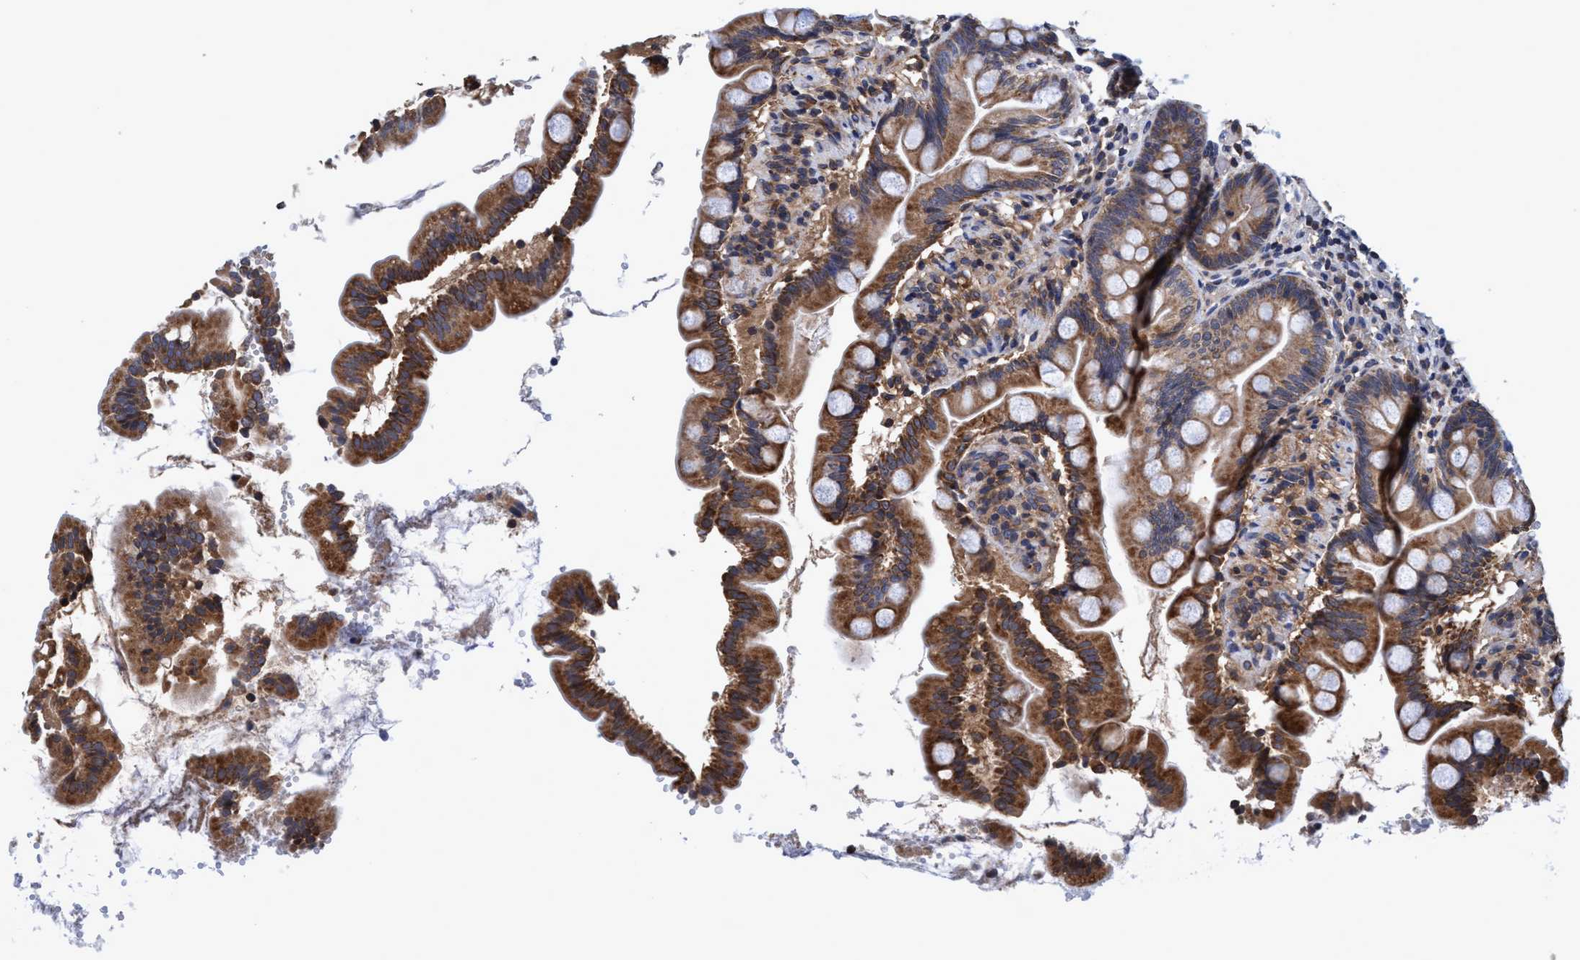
{"staining": {"intensity": "moderate", "quantity": ">75%", "location": "cytoplasmic/membranous"}, "tissue": "small intestine", "cell_type": "Glandular cells", "image_type": "normal", "snomed": [{"axis": "morphology", "description": "Normal tissue, NOS"}, {"axis": "topography", "description": "Small intestine"}], "caption": "Moderate cytoplasmic/membranous positivity is appreciated in about >75% of glandular cells in benign small intestine. The staining is performed using DAB brown chromogen to label protein expression. The nuclei are counter-stained blue using hematoxylin.", "gene": "CALCOCO2", "patient": {"sex": "female", "age": 56}}